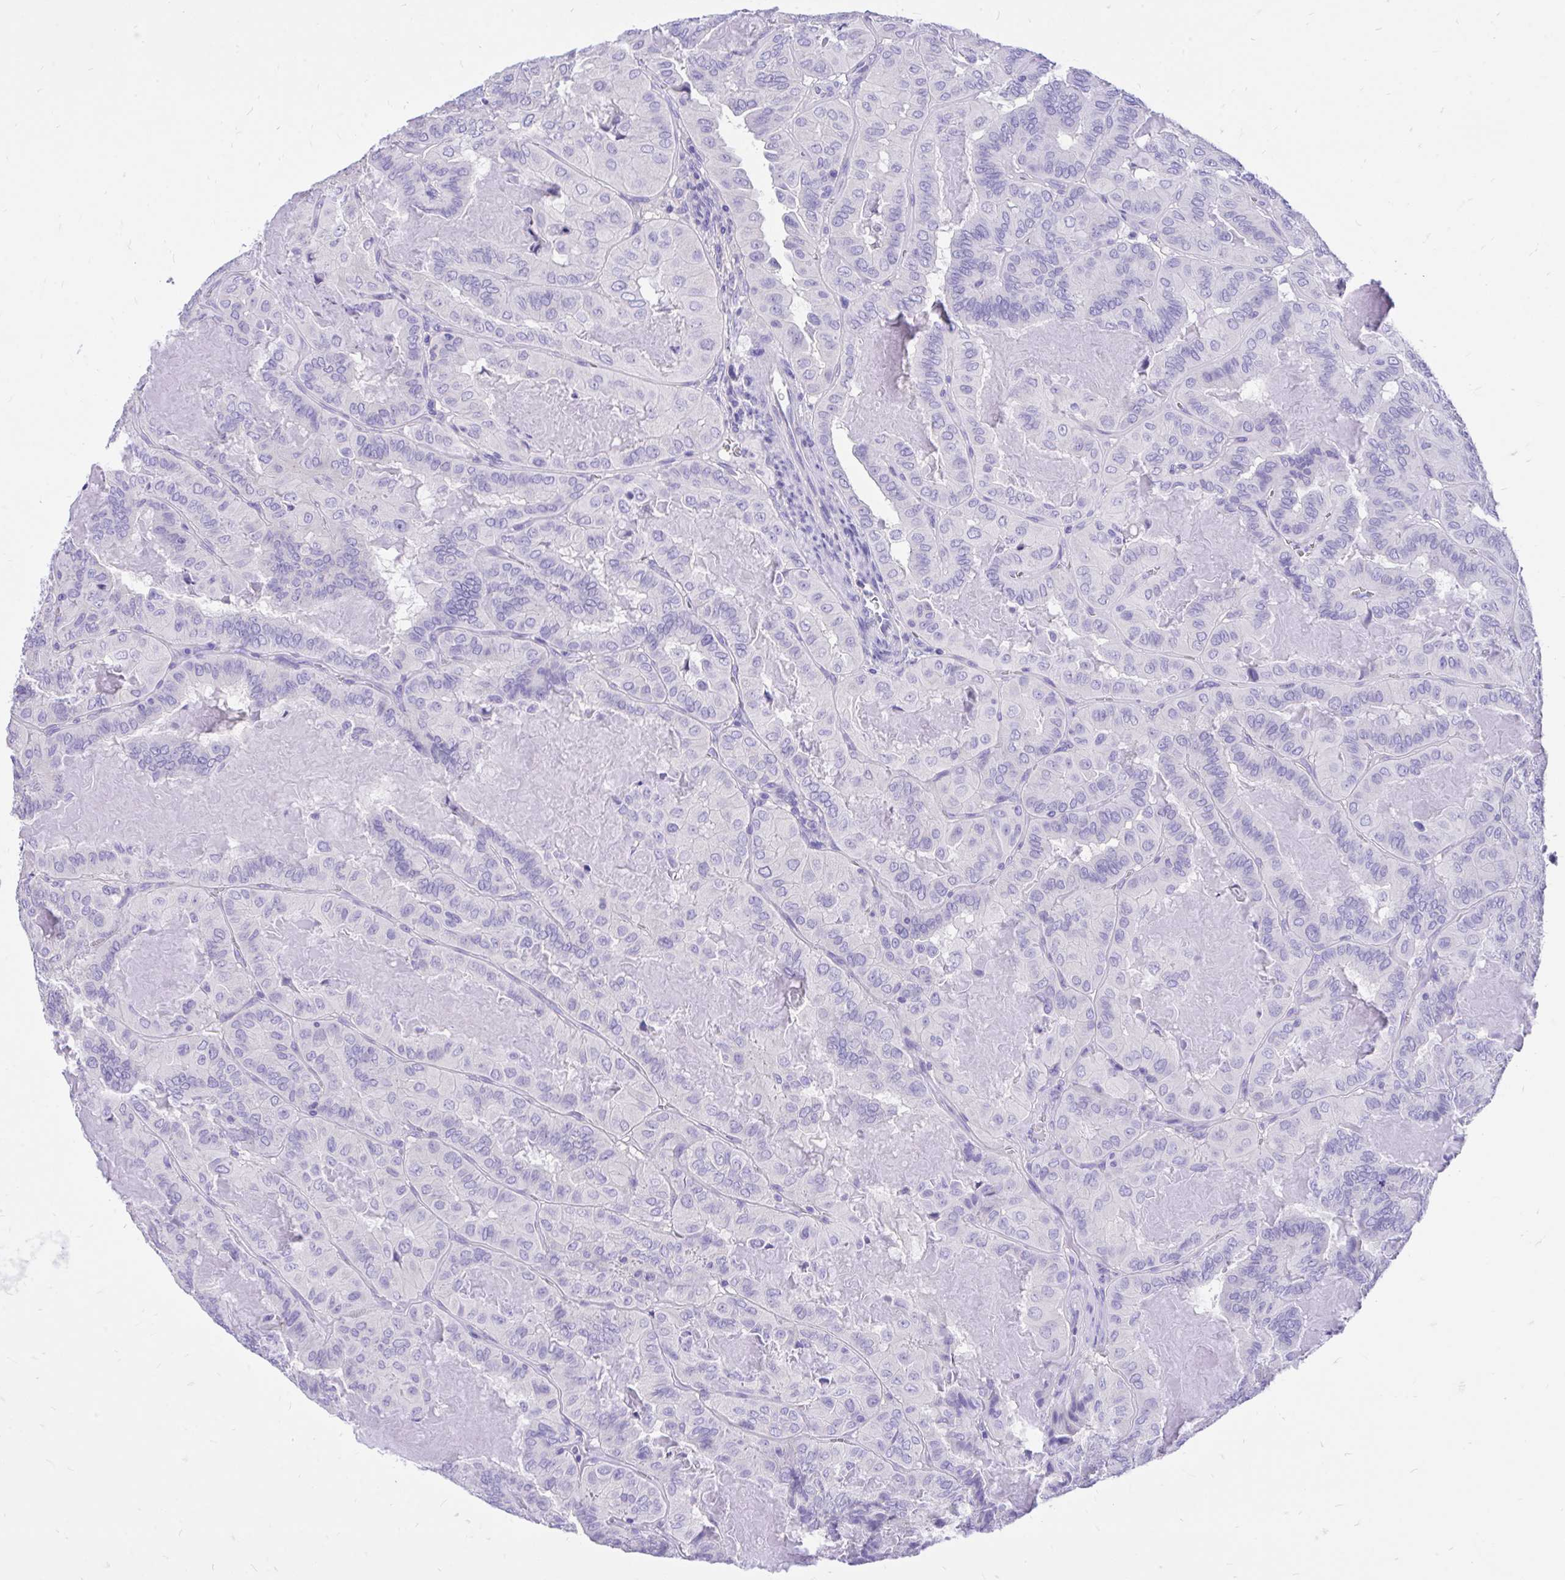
{"staining": {"intensity": "negative", "quantity": "none", "location": "none"}, "tissue": "thyroid cancer", "cell_type": "Tumor cells", "image_type": "cancer", "snomed": [{"axis": "morphology", "description": "Papillary adenocarcinoma, NOS"}, {"axis": "topography", "description": "Thyroid gland"}], "caption": "High power microscopy micrograph of an immunohistochemistry micrograph of thyroid papillary adenocarcinoma, revealing no significant expression in tumor cells.", "gene": "MON1A", "patient": {"sex": "female", "age": 46}}